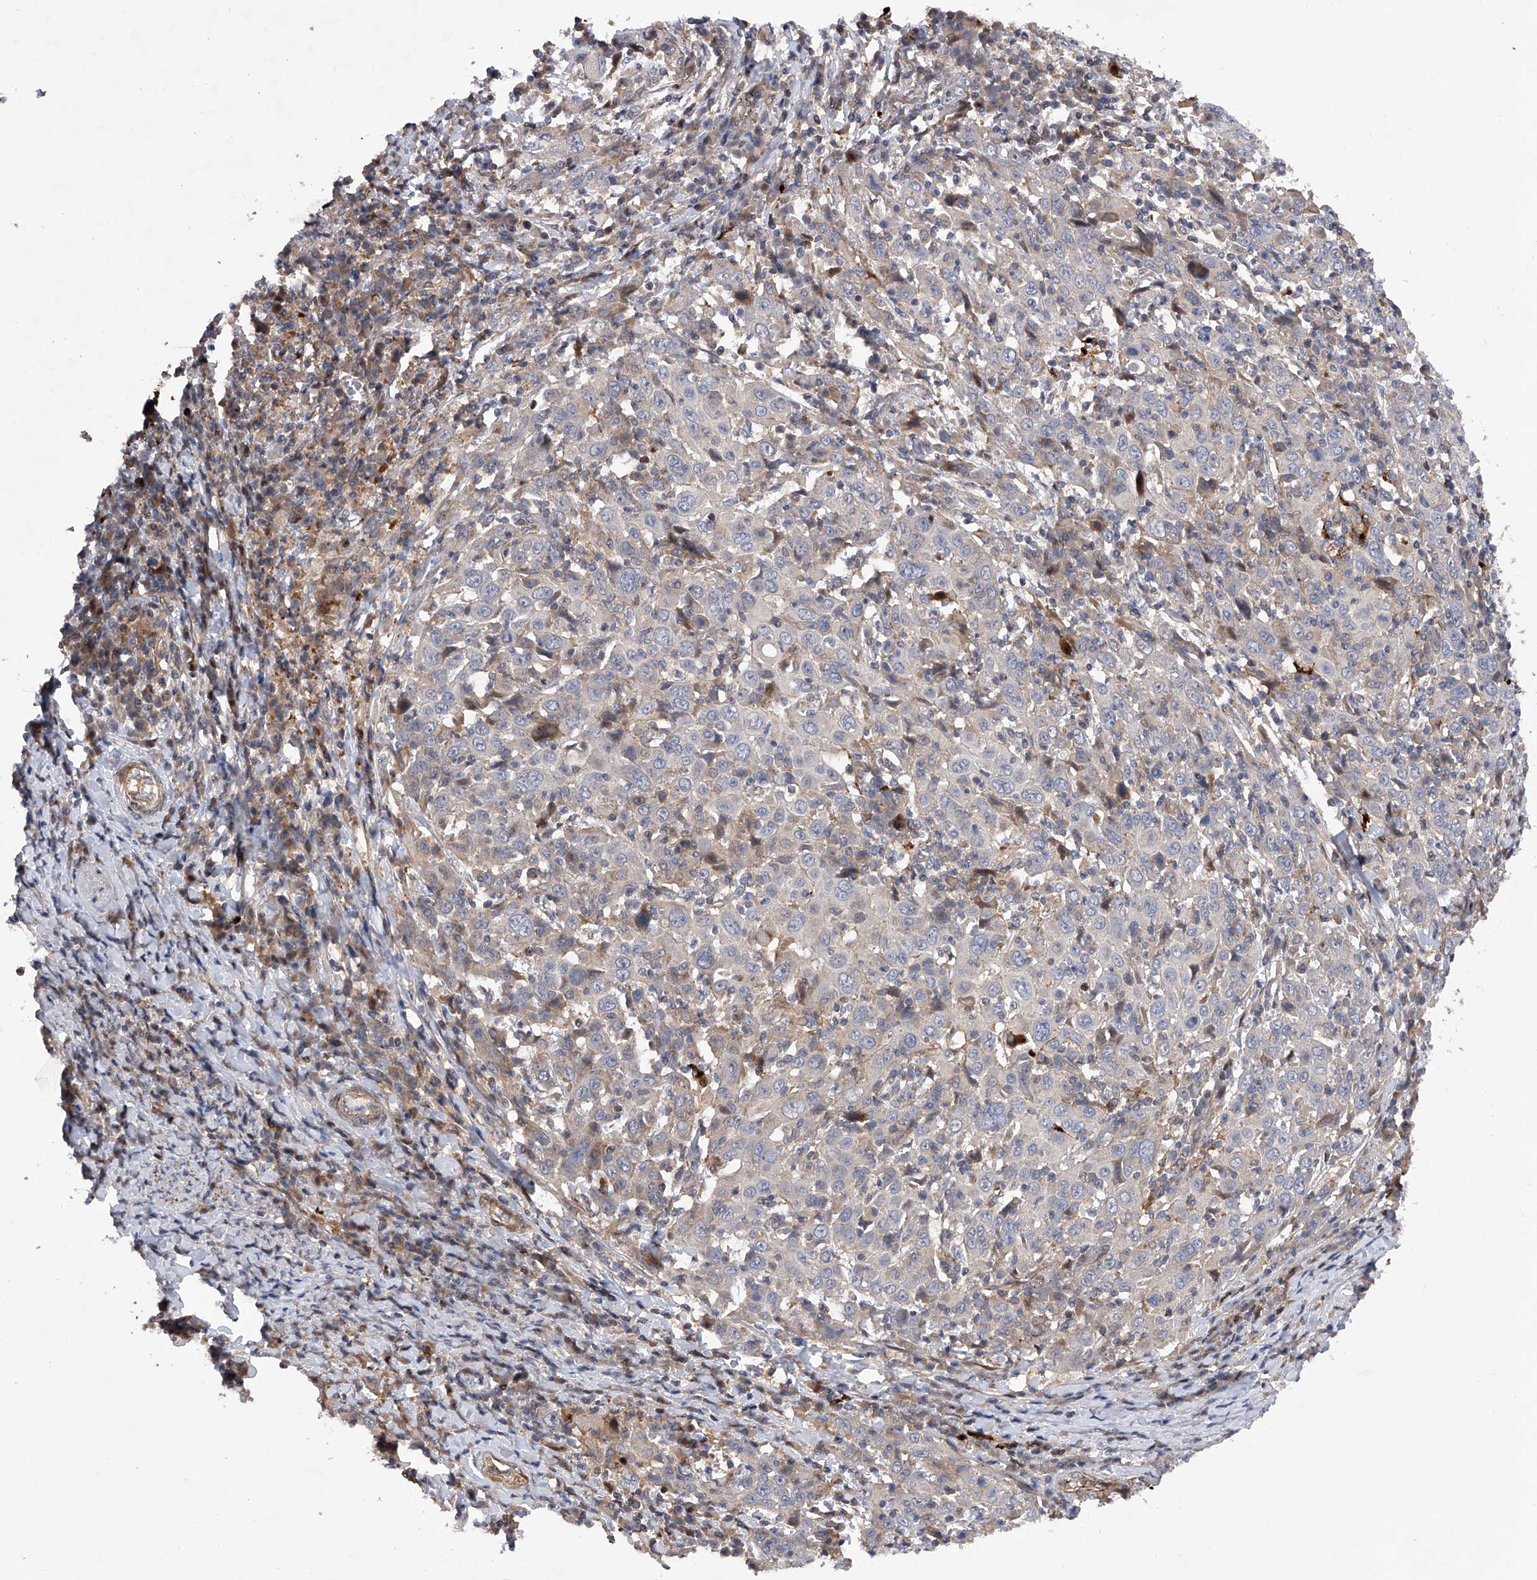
{"staining": {"intensity": "negative", "quantity": "none", "location": "none"}, "tissue": "cervical cancer", "cell_type": "Tumor cells", "image_type": "cancer", "snomed": [{"axis": "morphology", "description": "Squamous cell carcinoma, NOS"}, {"axis": "topography", "description": "Cervix"}], "caption": "Immunohistochemistry (IHC) image of cervical squamous cell carcinoma stained for a protein (brown), which demonstrates no expression in tumor cells.", "gene": "PDSS2", "patient": {"sex": "female", "age": 46}}